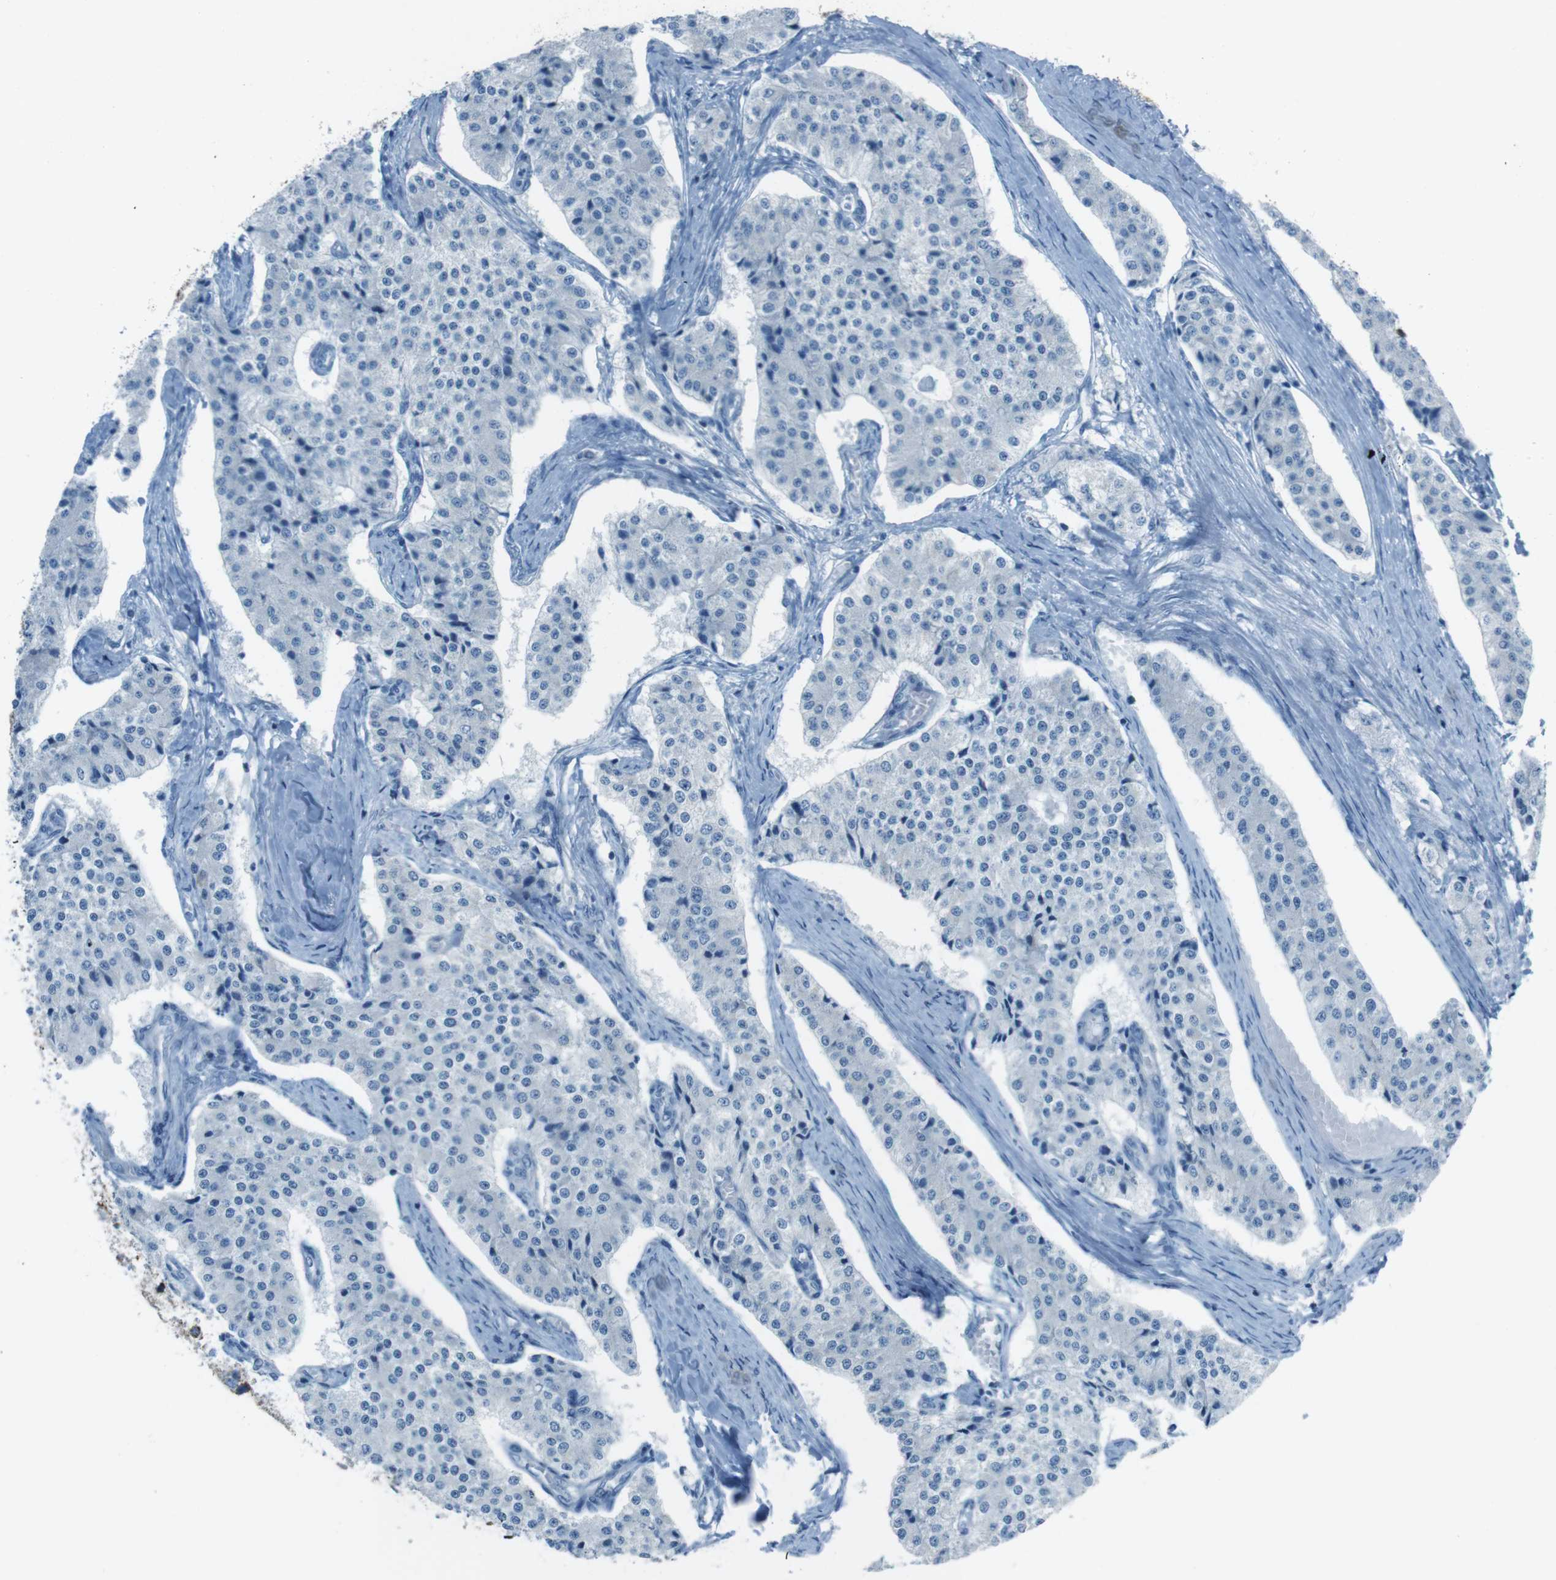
{"staining": {"intensity": "negative", "quantity": "none", "location": "none"}, "tissue": "carcinoid", "cell_type": "Tumor cells", "image_type": "cancer", "snomed": [{"axis": "morphology", "description": "Carcinoid, malignant, NOS"}, {"axis": "topography", "description": "Colon"}], "caption": "Immunohistochemistry image of neoplastic tissue: human carcinoid stained with DAB demonstrates no significant protein positivity in tumor cells. The staining was performed using DAB to visualize the protein expression in brown, while the nuclei were stained in blue with hematoxylin (Magnification: 20x).", "gene": "DNAJA3", "patient": {"sex": "female", "age": 52}}